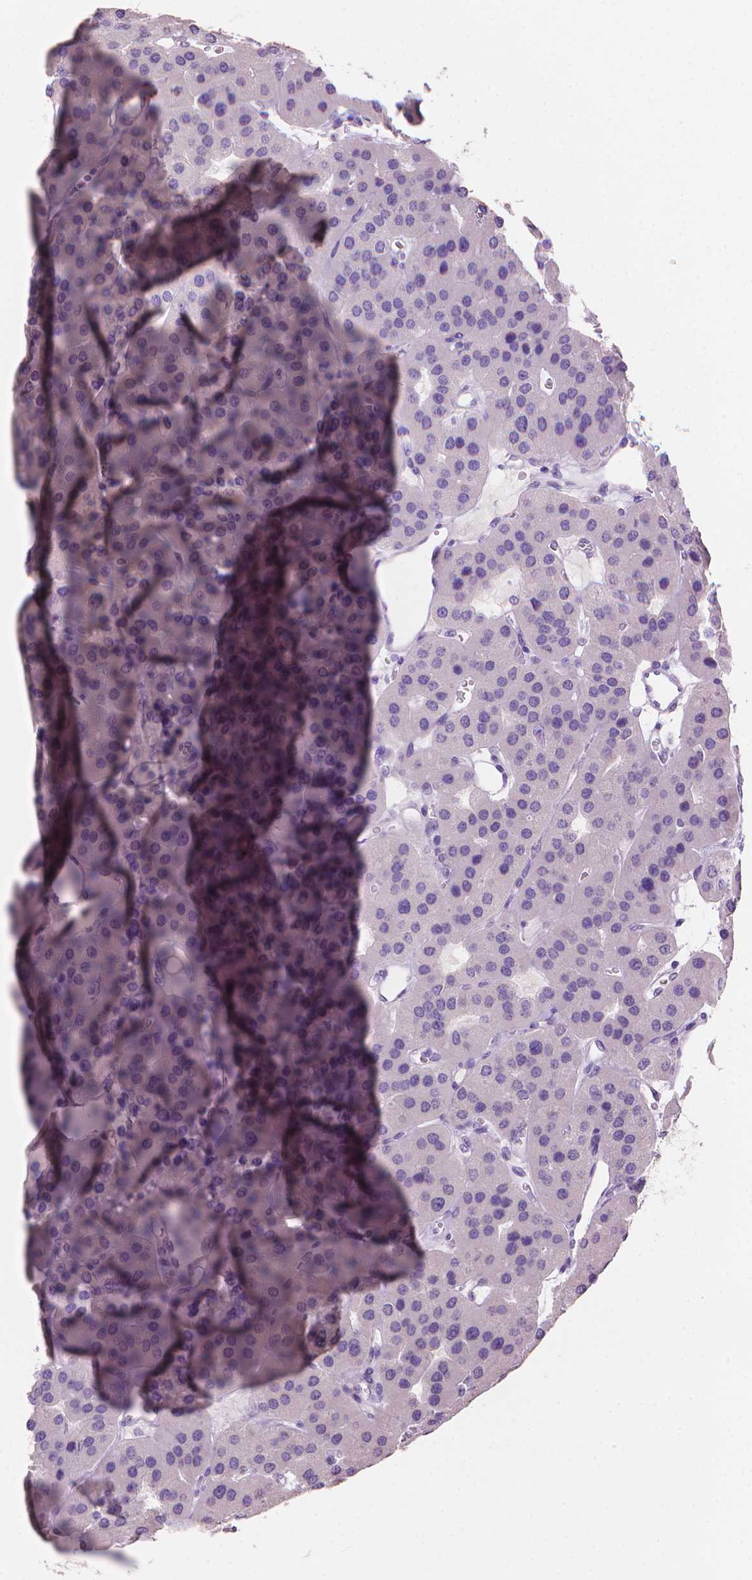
{"staining": {"intensity": "negative", "quantity": "none", "location": "none"}, "tissue": "parathyroid gland", "cell_type": "Glandular cells", "image_type": "normal", "snomed": [{"axis": "morphology", "description": "Normal tissue, NOS"}, {"axis": "morphology", "description": "Adenoma, NOS"}, {"axis": "topography", "description": "Parathyroid gland"}], "caption": "This histopathology image is of unremarkable parathyroid gland stained with IHC to label a protein in brown with the nuclei are counter-stained blue. There is no positivity in glandular cells. (Stains: DAB (3,3'-diaminobenzidine) immunohistochemistry (IHC) with hematoxylin counter stain, Microscopy: brightfield microscopy at high magnification).", "gene": "MUC1", "patient": {"sex": "female", "age": 86}}